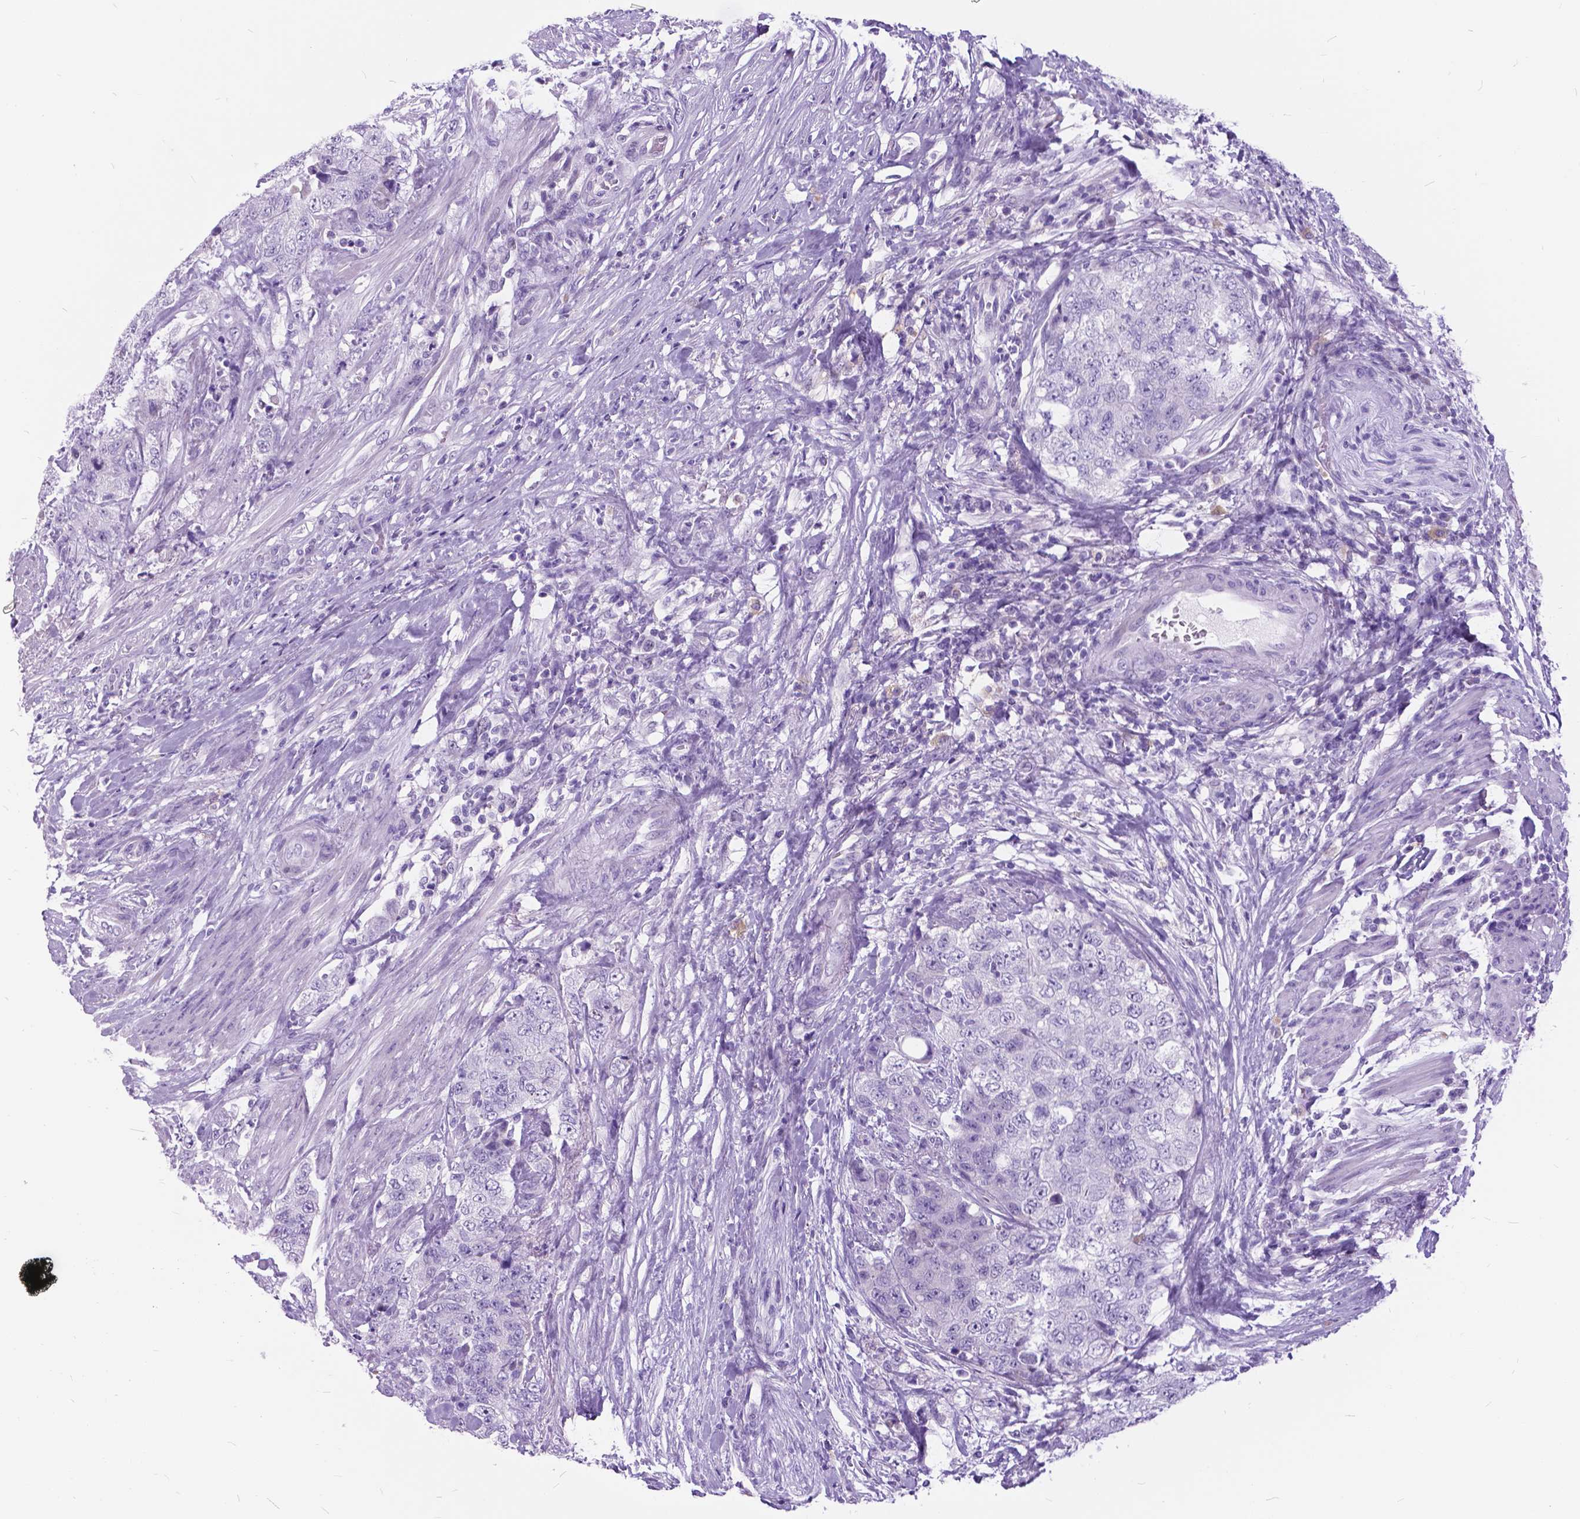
{"staining": {"intensity": "negative", "quantity": "none", "location": "none"}, "tissue": "urothelial cancer", "cell_type": "Tumor cells", "image_type": "cancer", "snomed": [{"axis": "morphology", "description": "Urothelial carcinoma, High grade"}, {"axis": "topography", "description": "Urinary bladder"}], "caption": "Tumor cells are negative for brown protein staining in urothelial carcinoma (high-grade). The staining is performed using DAB (3,3'-diaminobenzidine) brown chromogen with nuclei counter-stained in using hematoxylin.", "gene": "BSND", "patient": {"sex": "female", "age": 78}}